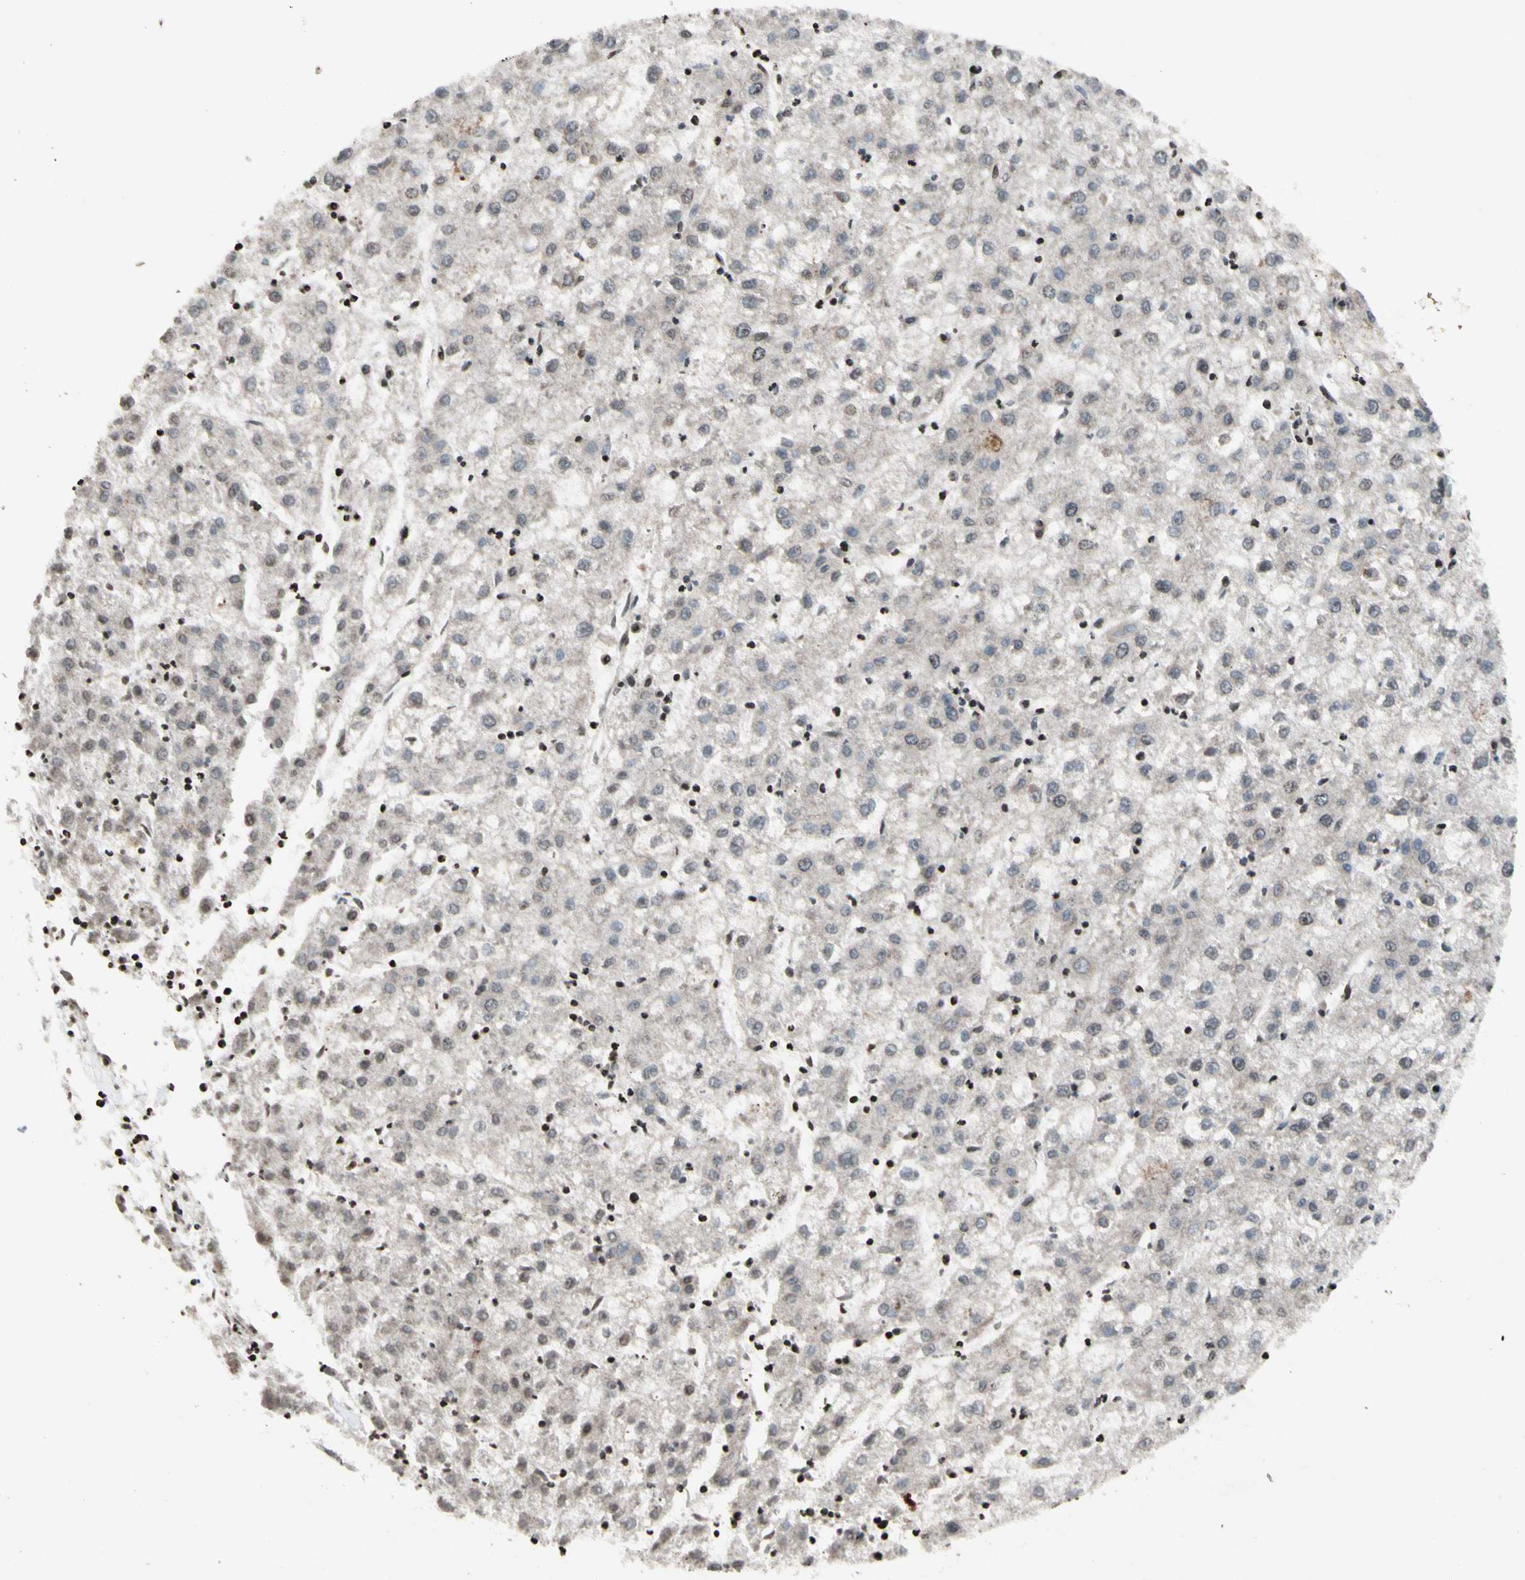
{"staining": {"intensity": "negative", "quantity": "none", "location": "none"}, "tissue": "liver cancer", "cell_type": "Tumor cells", "image_type": "cancer", "snomed": [{"axis": "morphology", "description": "Carcinoma, Hepatocellular, NOS"}, {"axis": "topography", "description": "Liver"}], "caption": "There is no significant staining in tumor cells of liver cancer.", "gene": "POLA1", "patient": {"sex": "male", "age": 72}}